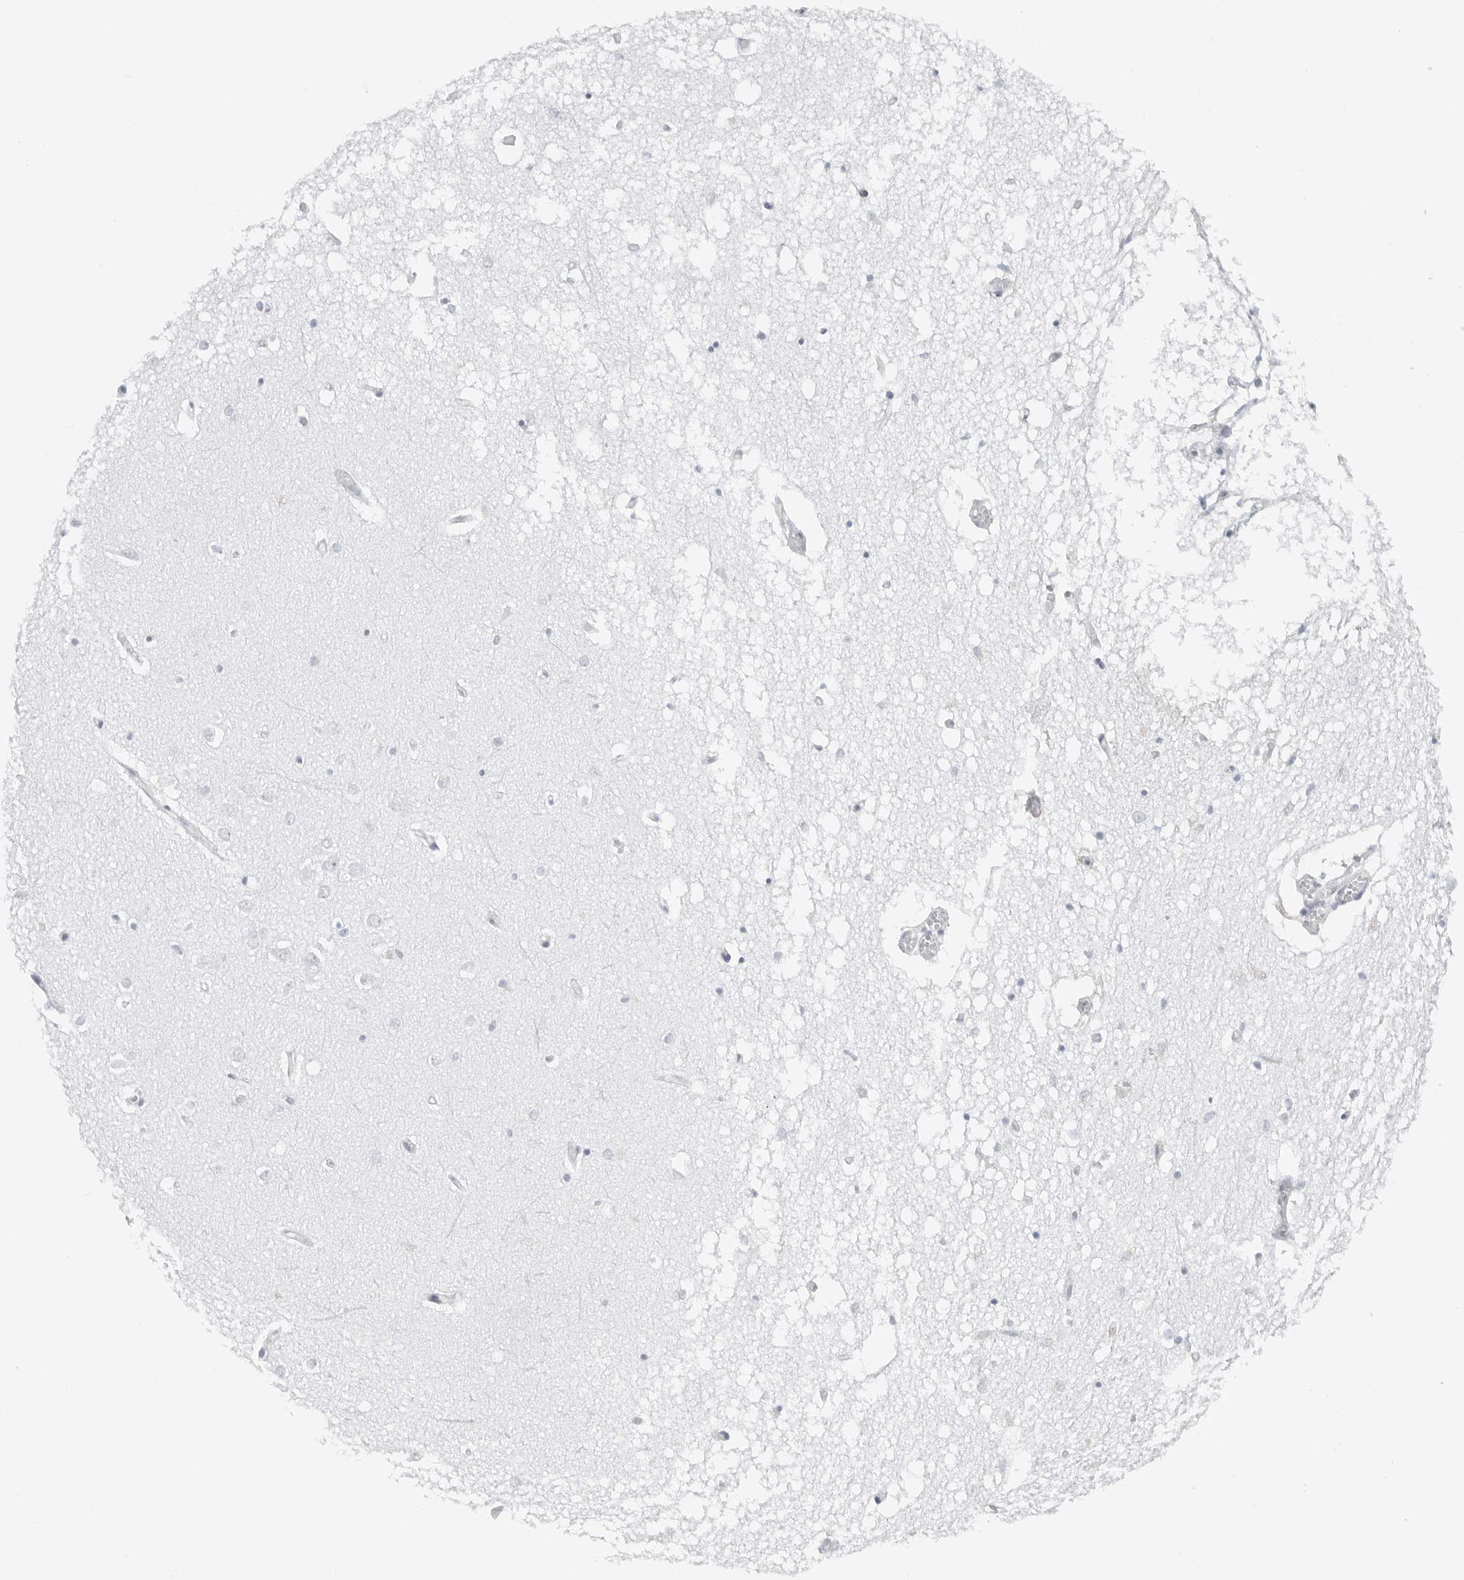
{"staining": {"intensity": "negative", "quantity": "none", "location": "none"}, "tissue": "hippocampus", "cell_type": "Glial cells", "image_type": "normal", "snomed": [{"axis": "morphology", "description": "Normal tissue, NOS"}, {"axis": "topography", "description": "Hippocampus"}], "caption": "The immunohistochemistry micrograph has no significant staining in glial cells of hippocampus. (Brightfield microscopy of DAB IHC at high magnification).", "gene": "FAM135B", "patient": {"sex": "male", "age": 70}}